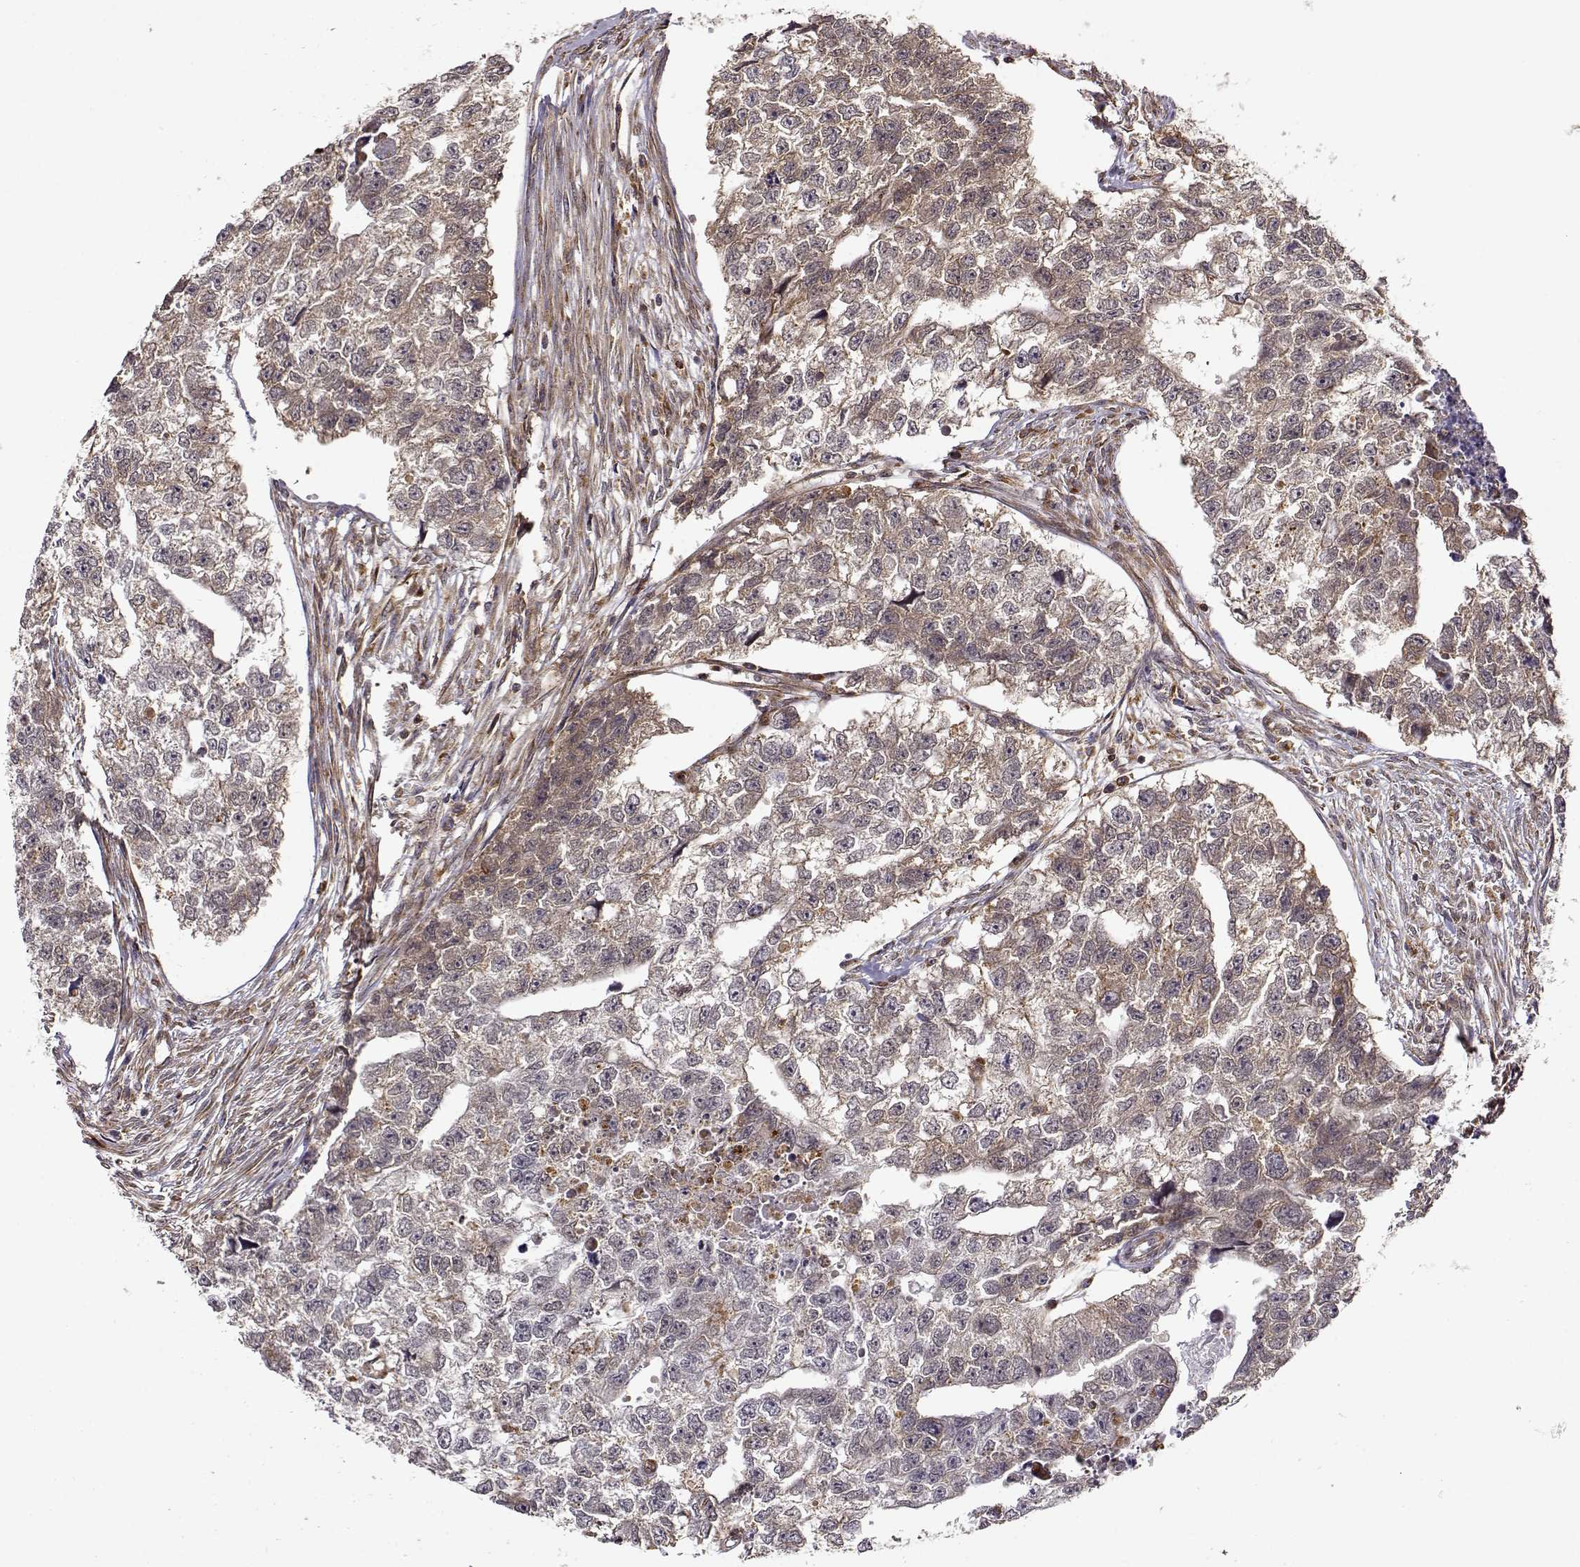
{"staining": {"intensity": "weak", "quantity": "25%-75%", "location": "cytoplasmic/membranous"}, "tissue": "testis cancer", "cell_type": "Tumor cells", "image_type": "cancer", "snomed": [{"axis": "morphology", "description": "Carcinoma, Embryonal, NOS"}, {"axis": "morphology", "description": "Teratoma, malignant, NOS"}, {"axis": "topography", "description": "Testis"}], "caption": "A brown stain shows weak cytoplasmic/membranous staining of a protein in testis cancer (malignant teratoma) tumor cells. The staining is performed using DAB (3,3'-diaminobenzidine) brown chromogen to label protein expression. The nuclei are counter-stained blue using hematoxylin.", "gene": "RNF13", "patient": {"sex": "male", "age": 44}}